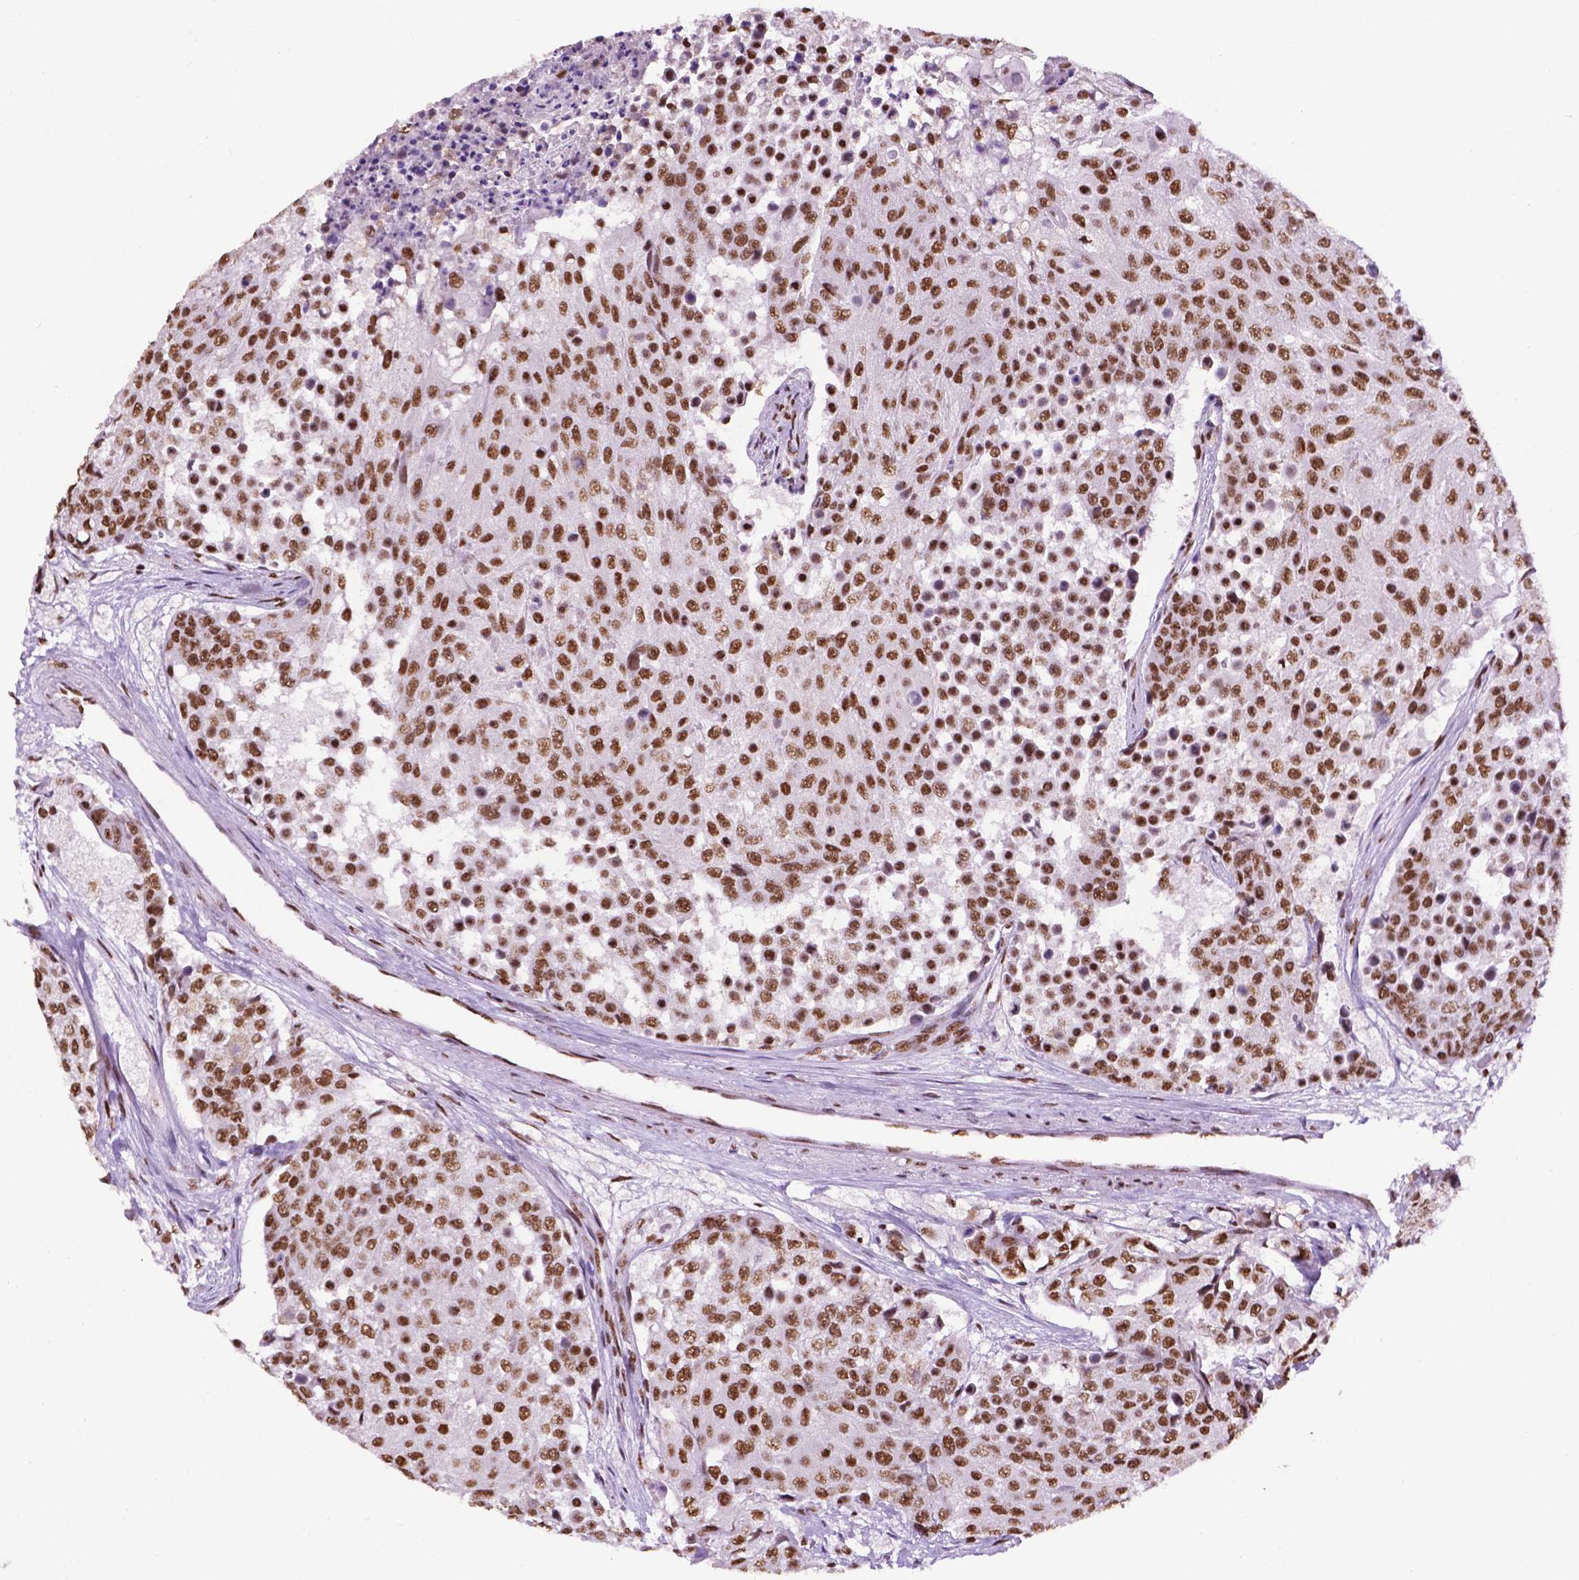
{"staining": {"intensity": "strong", "quantity": ">75%", "location": "nuclear"}, "tissue": "urothelial cancer", "cell_type": "Tumor cells", "image_type": "cancer", "snomed": [{"axis": "morphology", "description": "Urothelial carcinoma, High grade"}, {"axis": "topography", "description": "Urinary bladder"}], "caption": "Brown immunohistochemical staining in urothelial carcinoma (high-grade) demonstrates strong nuclear positivity in approximately >75% of tumor cells. (DAB IHC, brown staining for protein, blue staining for nuclei).", "gene": "CCAR2", "patient": {"sex": "female", "age": 63}}